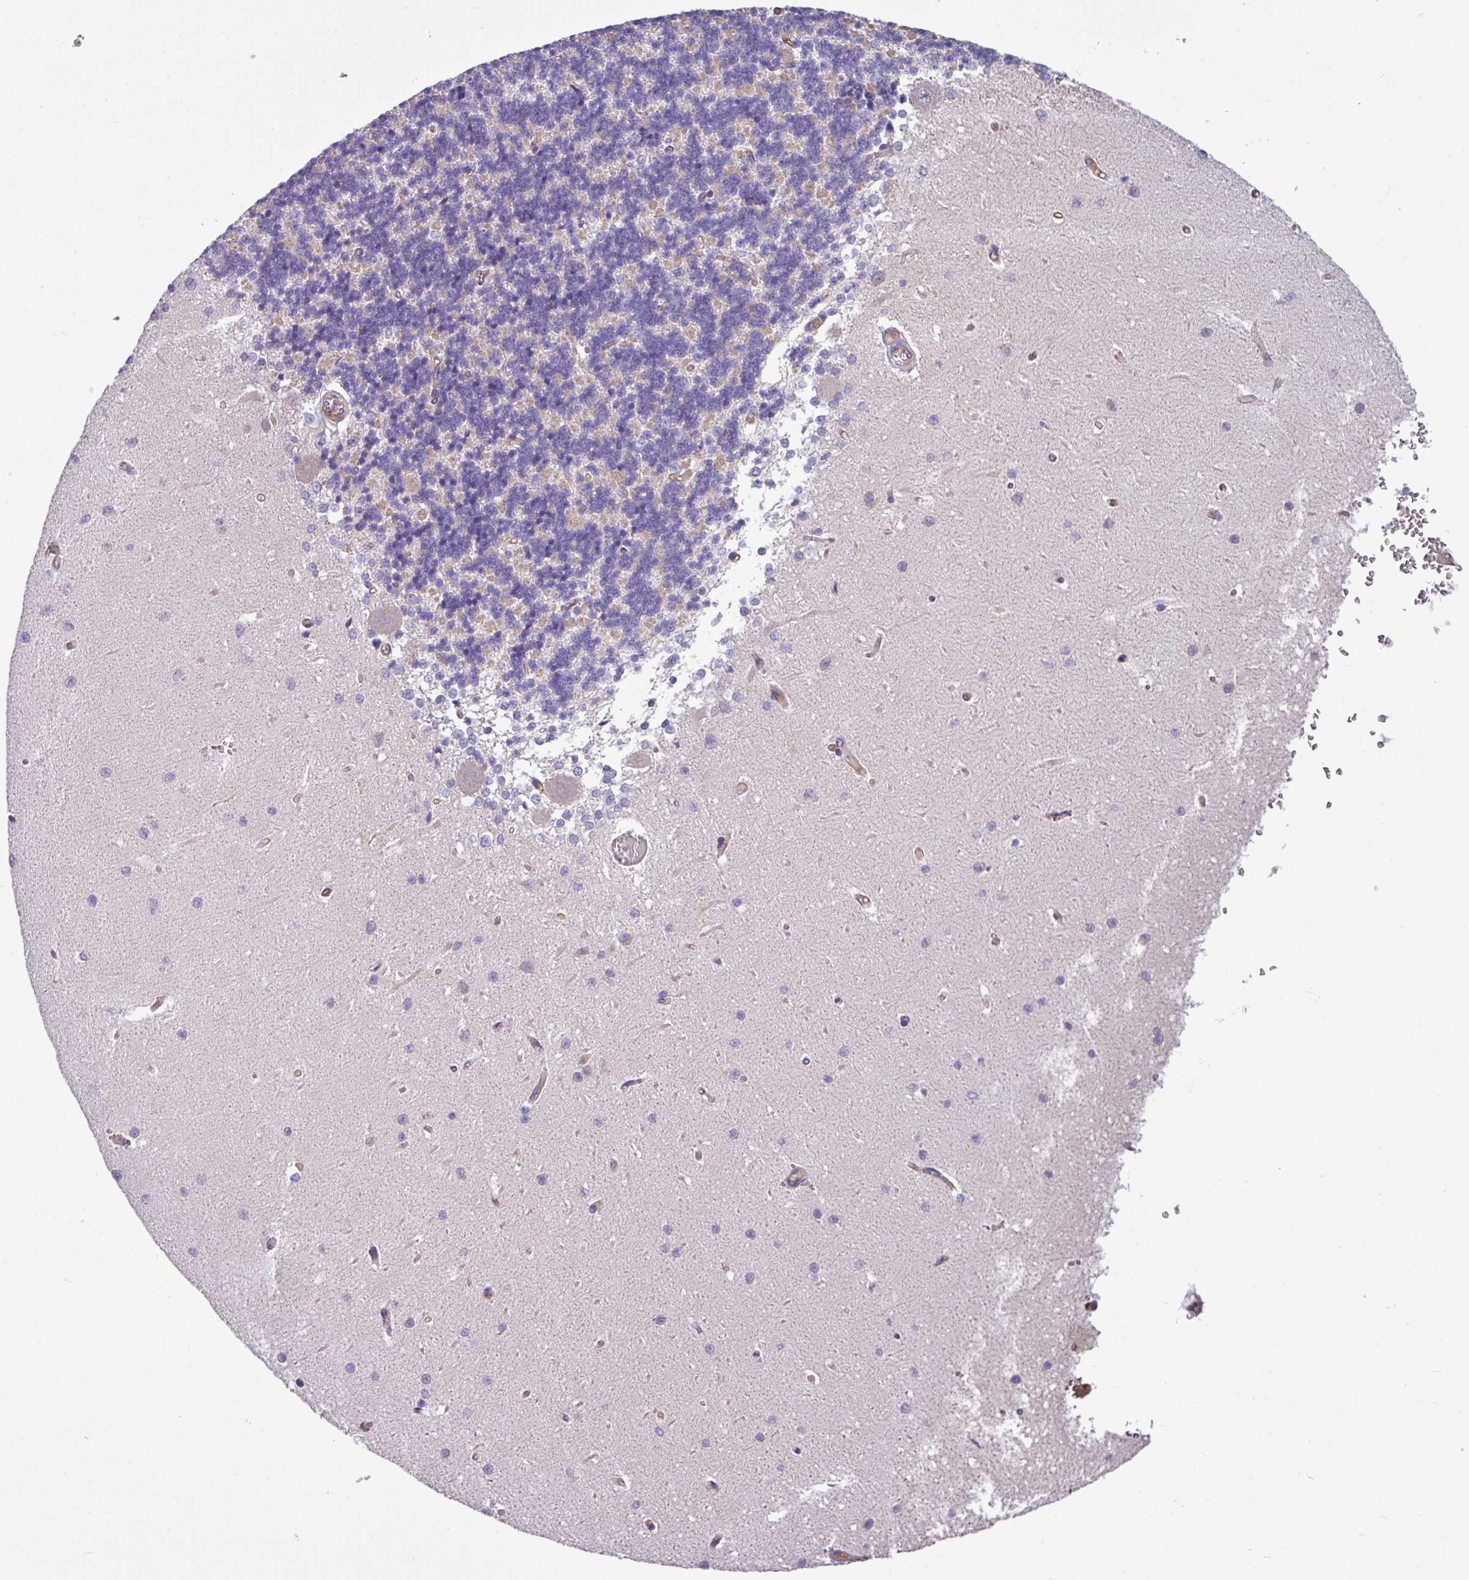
{"staining": {"intensity": "negative", "quantity": "none", "location": "none"}, "tissue": "cerebellum", "cell_type": "Cells in granular layer", "image_type": "normal", "snomed": [{"axis": "morphology", "description": "Normal tissue, NOS"}, {"axis": "topography", "description": "Cerebellum"}], "caption": "This is a micrograph of IHC staining of unremarkable cerebellum, which shows no staining in cells in granular layer. (Brightfield microscopy of DAB immunohistochemistry at high magnification).", "gene": "SLC23A2", "patient": {"sex": "male", "age": 37}}